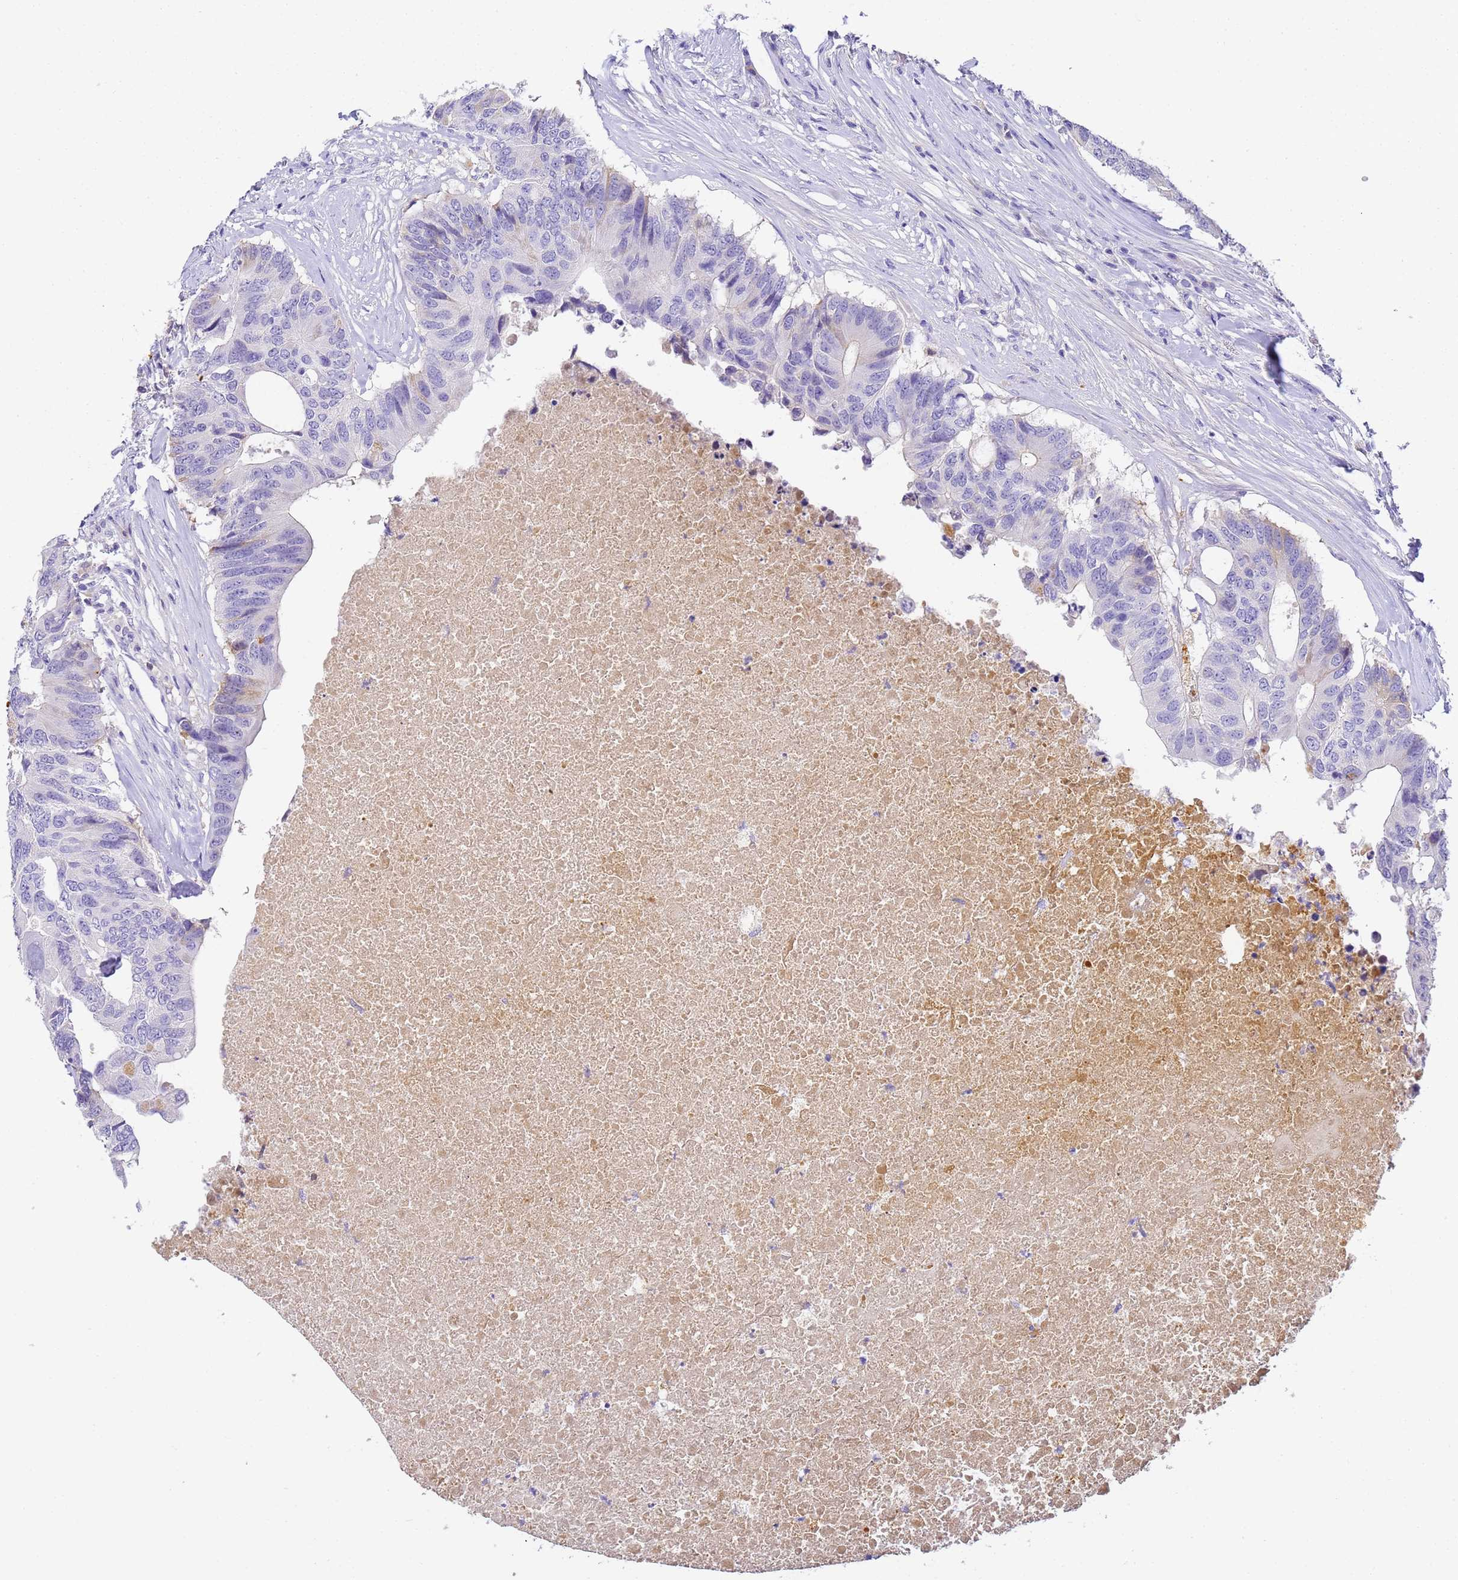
{"staining": {"intensity": "negative", "quantity": "none", "location": "none"}, "tissue": "colorectal cancer", "cell_type": "Tumor cells", "image_type": "cancer", "snomed": [{"axis": "morphology", "description": "Adenocarcinoma, NOS"}, {"axis": "topography", "description": "Colon"}], "caption": "Colorectal cancer (adenocarcinoma) was stained to show a protein in brown. There is no significant staining in tumor cells.", "gene": "CFHR2", "patient": {"sex": "male", "age": 71}}